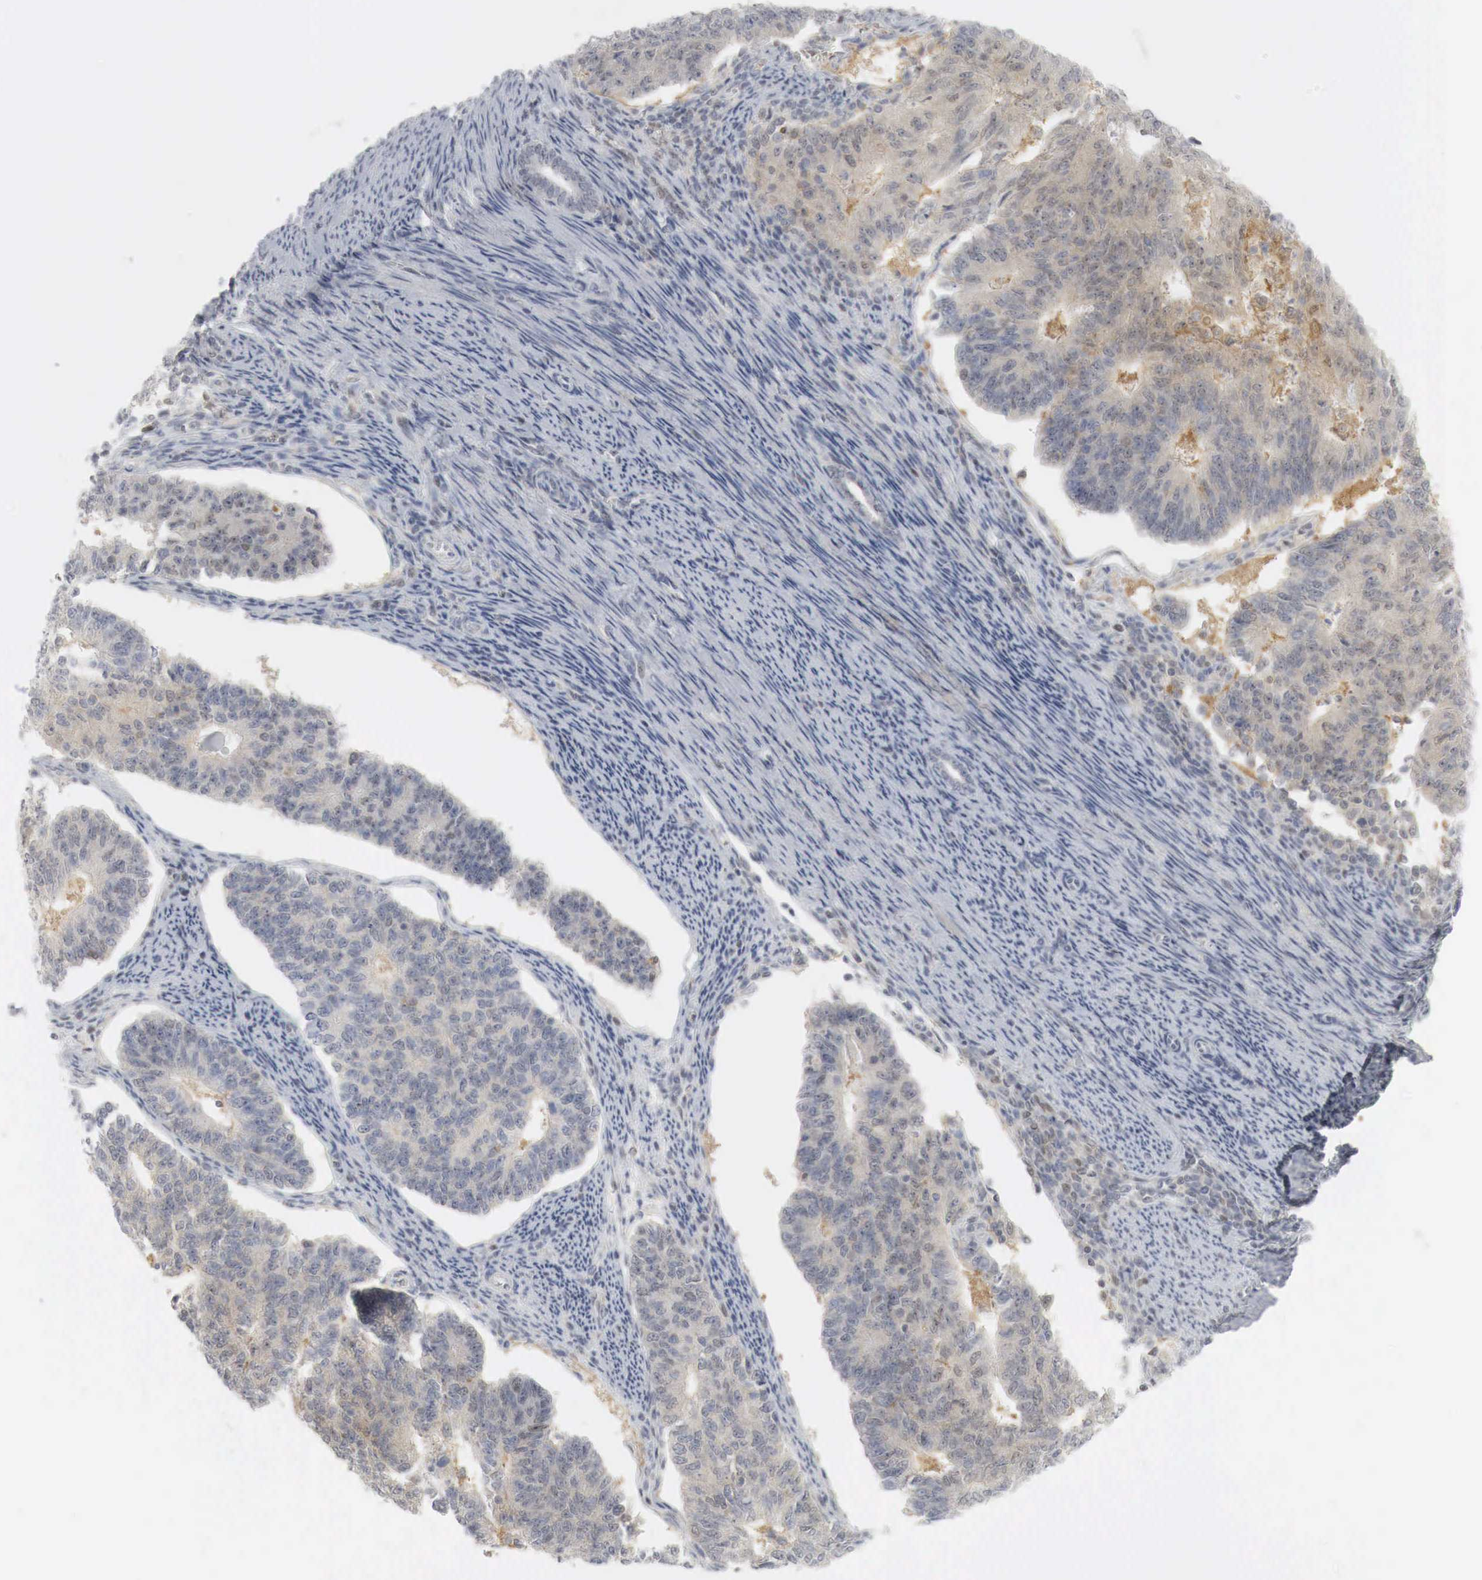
{"staining": {"intensity": "weak", "quantity": "25%-75%", "location": "cytoplasmic/membranous,nuclear"}, "tissue": "endometrial cancer", "cell_type": "Tumor cells", "image_type": "cancer", "snomed": [{"axis": "morphology", "description": "Adenocarcinoma, NOS"}, {"axis": "topography", "description": "Endometrium"}], "caption": "Immunohistochemical staining of human endometrial cancer (adenocarcinoma) demonstrates weak cytoplasmic/membranous and nuclear protein staining in approximately 25%-75% of tumor cells. The protein of interest is shown in brown color, while the nuclei are stained blue.", "gene": "MYC", "patient": {"sex": "female", "age": 56}}